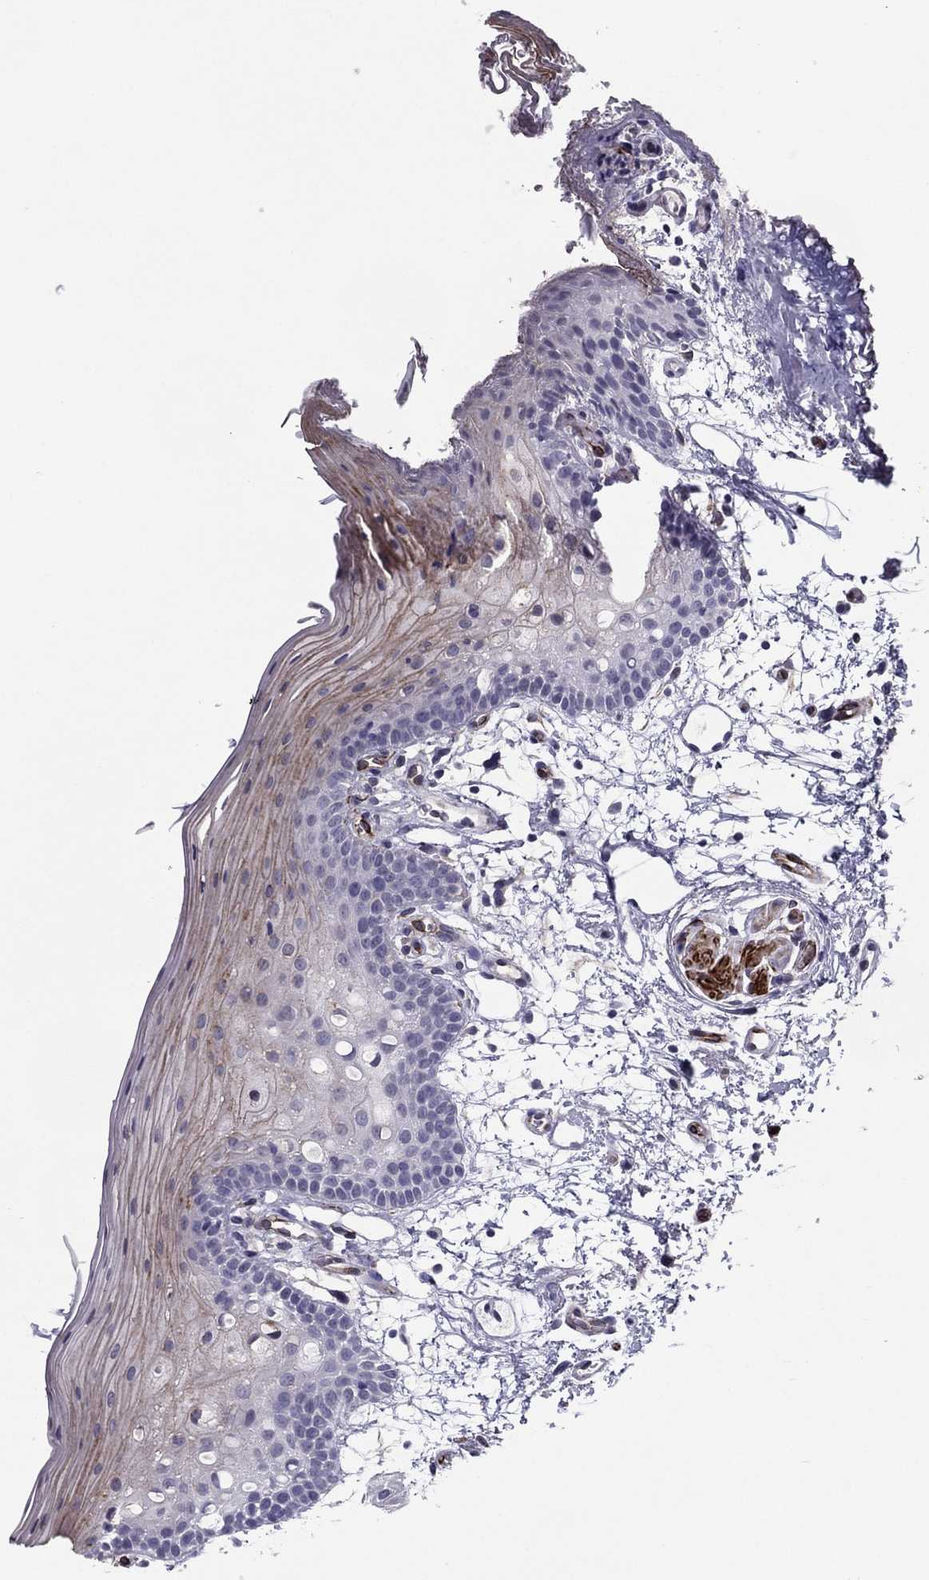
{"staining": {"intensity": "negative", "quantity": "none", "location": "none"}, "tissue": "oral mucosa", "cell_type": "Squamous epithelial cells", "image_type": "normal", "snomed": [{"axis": "morphology", "description": "Normal tissue, NOS"}, {"axis": "topography", "description": "Oral tissue"}, {"axis": "topography", "description": "Tounge, NOS"}], "caption": "IHC of normal human oral mucosa demonstrates no staining in squamous epithelial cells. (DAB immunohistochemistry, high magnification).", "gene": "ANKS4B", "patient": {"sex": "female", "age": 83}}